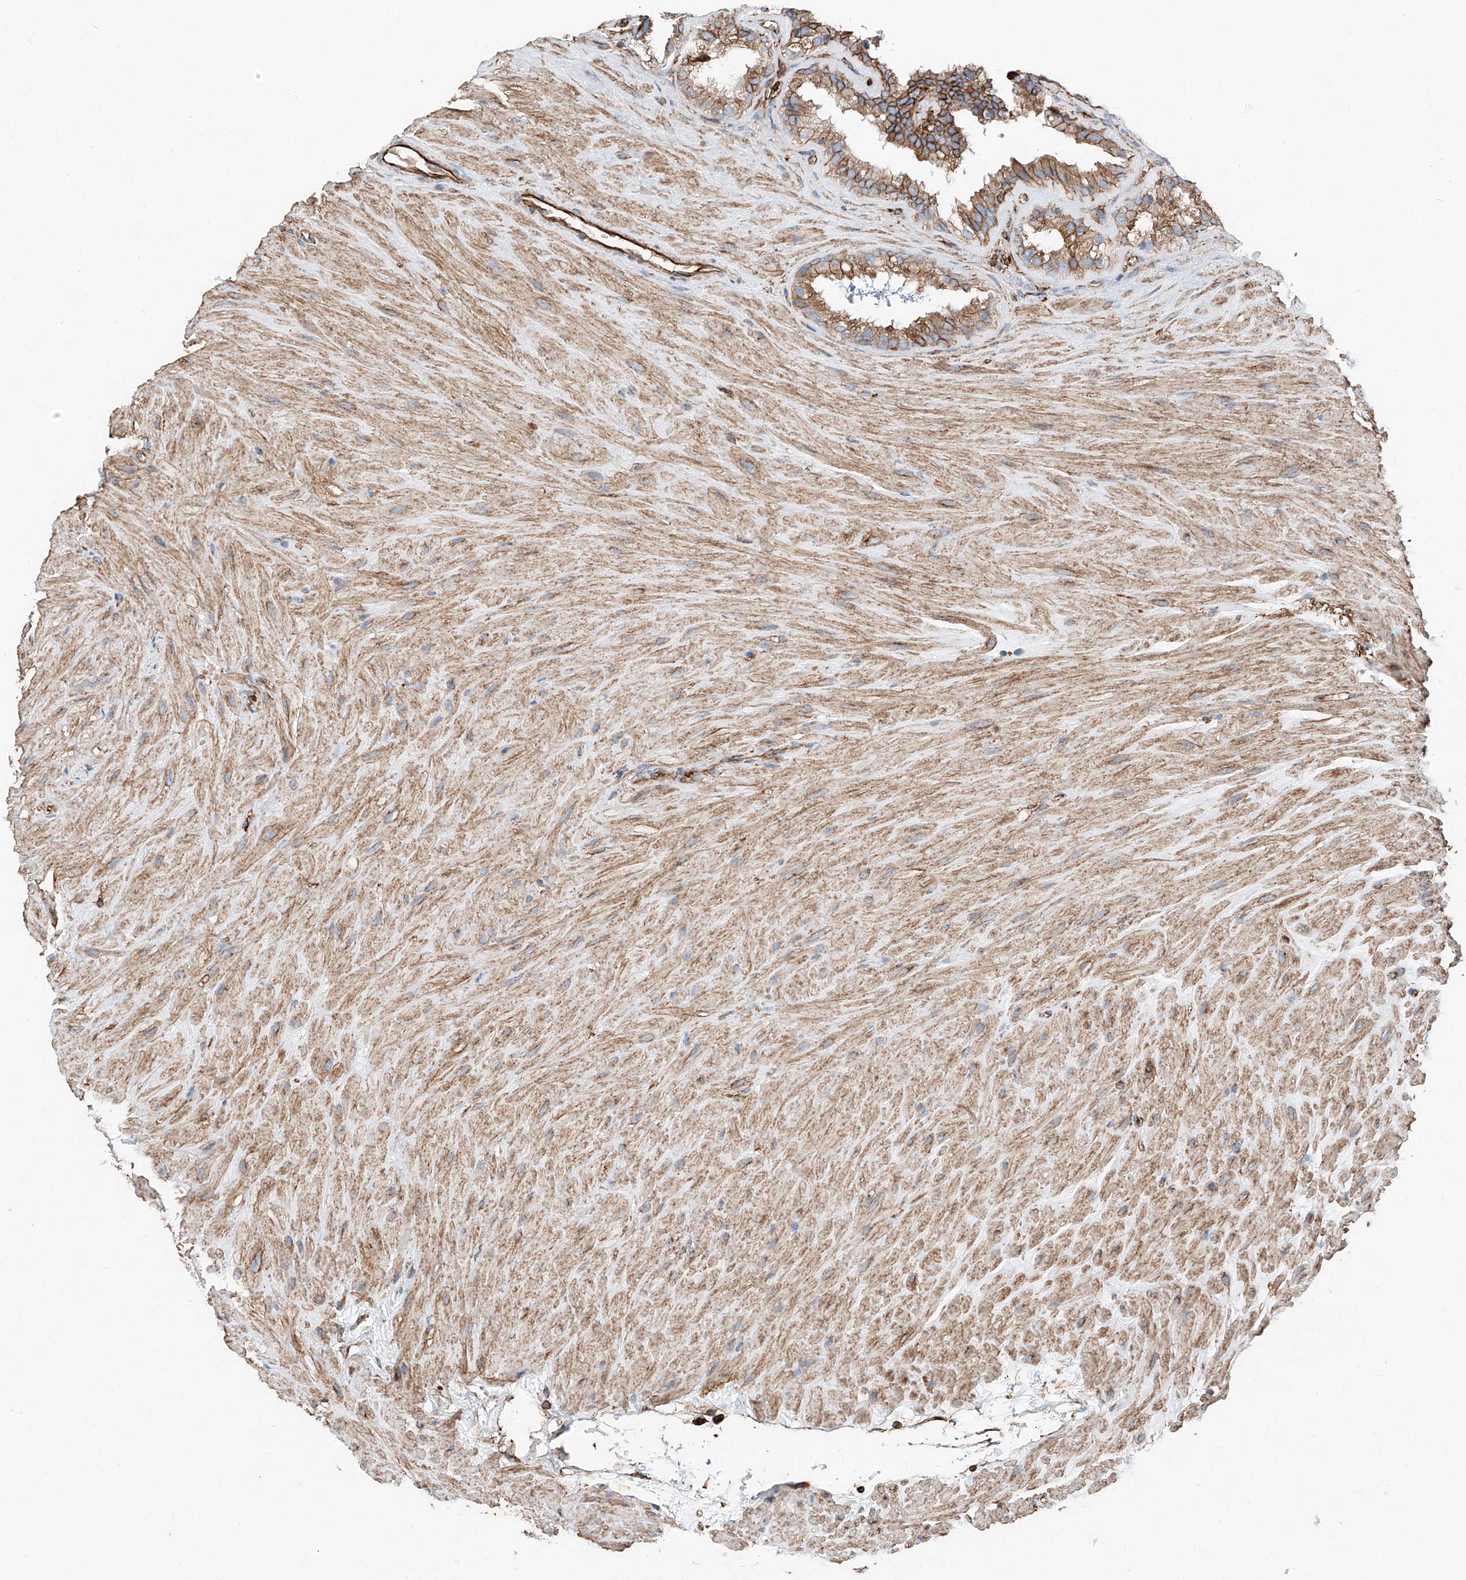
{"staining": {"intensity": "moderate", "quantity": "25%-75%", "location": "cytoplasmic/membranous"}, "tissue": "seminal vesicle", "cell_type": "Glandular cells", "image_type": "normal", "snomed": [{"axis": "morphology", "description": "Normal tissue, NOS"}, {"axis": "topography", "description": "Prostate"}, {"axis": "topography", "description": "Seminal veicle"}], "caption": "Immunohistochemical staining of unremarkable human seminal vesicle shows moderate cytoplasmic/membranous protein staining in approximately 25%-75% of glandular cells. (DAB (3,3'-diaminobenzidine) = brown stain, brightfield microscopy at high magnification).", "gene": "ZNF804A", "patient": {"sex": "male", "age": 59}}